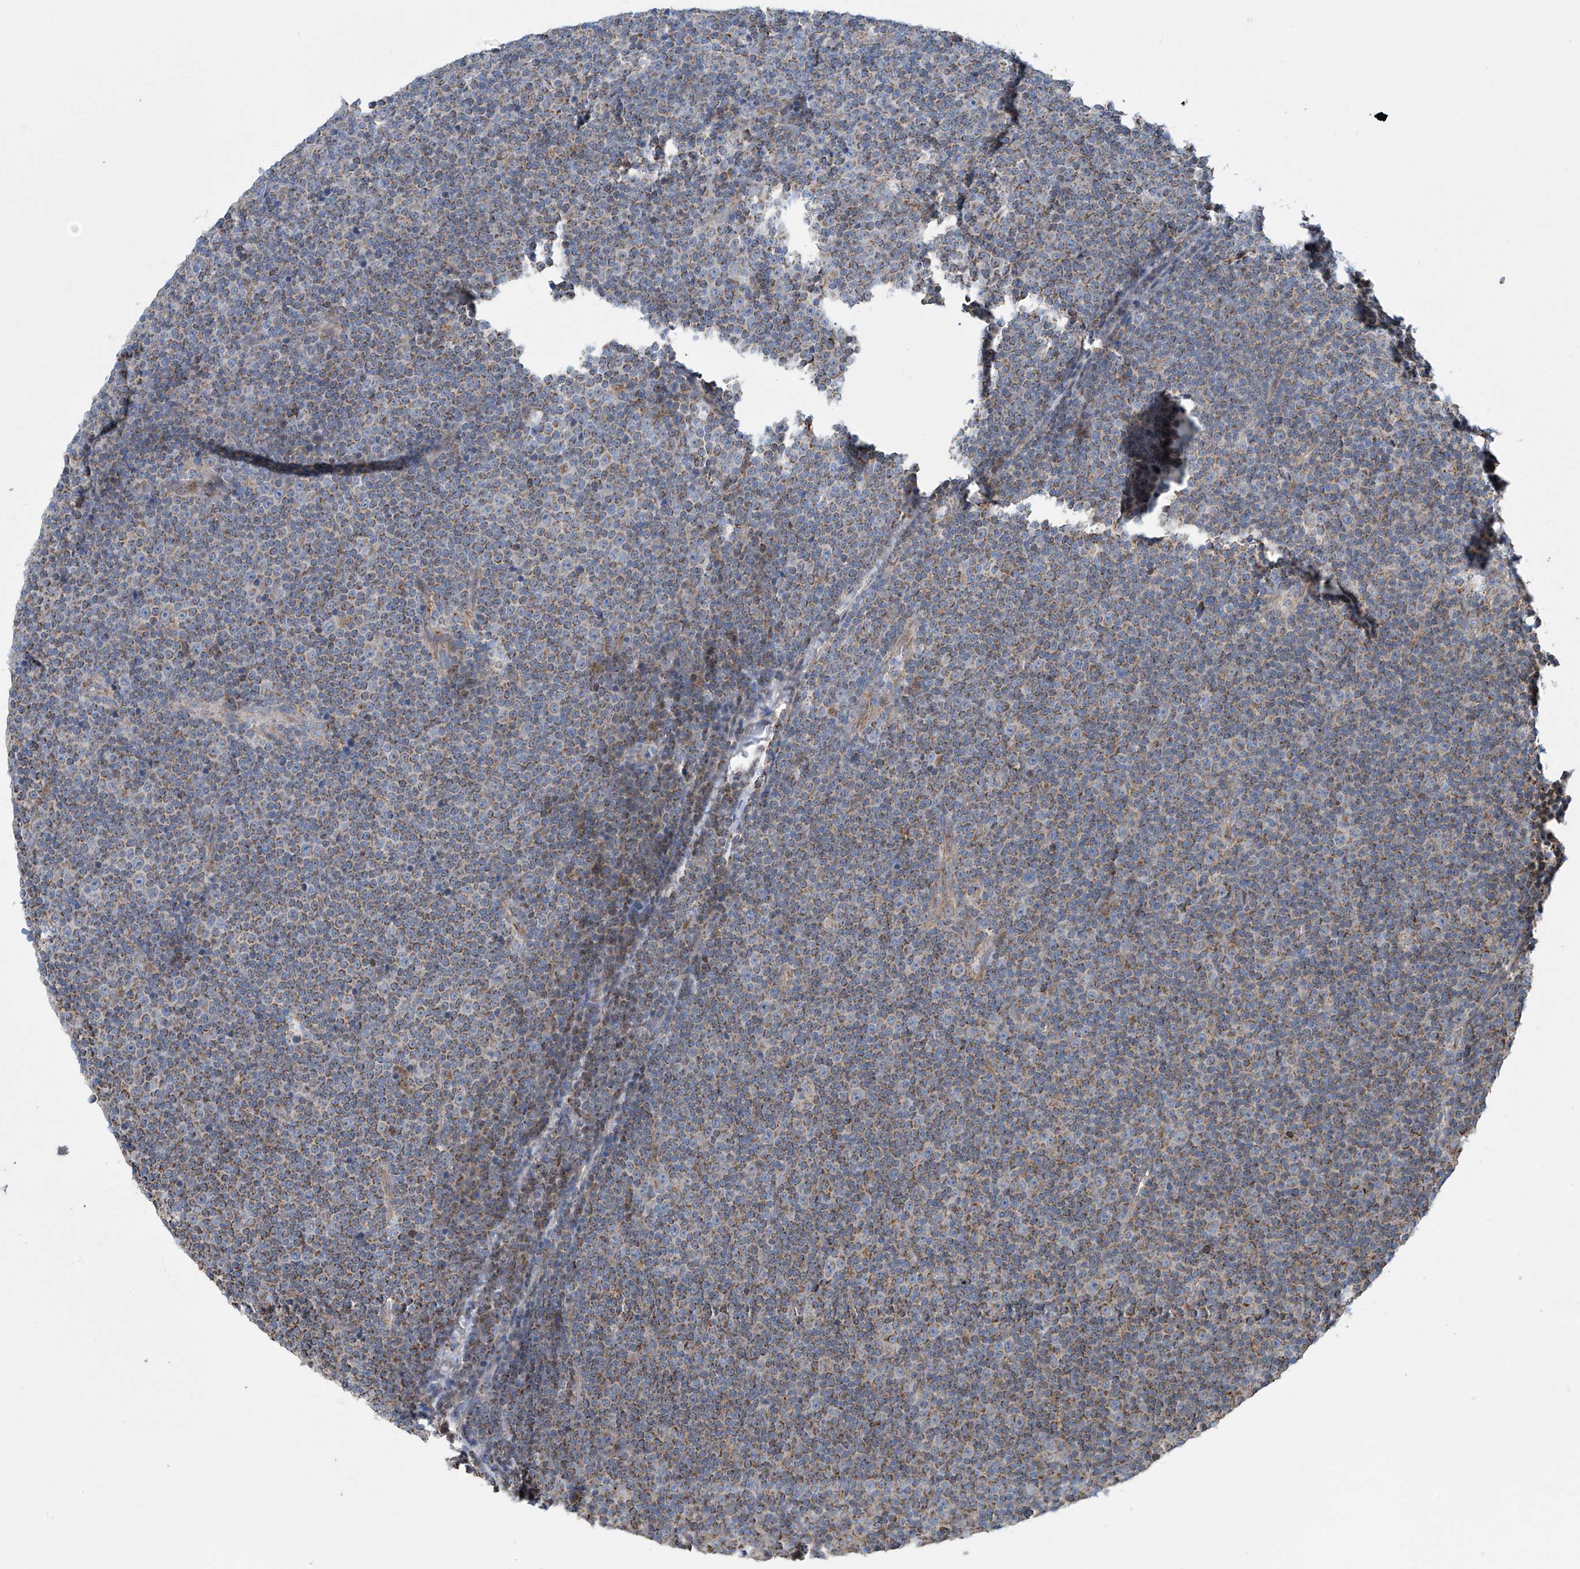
{"staining": {"intensity": "moderate", "quantity": ">75%", "location": "cytoplasmic/membranous"}, "tissue": "lymphoma", "cell_type": "Tumor cells", "image_type": "cancer", "snomed": [{"axis": "morphology", "description": "Malignant lymphoma, non-Hodgkin's type, Low grade"}, {"axis": "topography", "description": "Lymph node"}], "caption": "Approximately >75% of tumor cells in lymphoma demonstrate moderate cytoplasmic/membranous protein positivity as visualized by brown immunohistochemical staining.", "gene": "COMMD1", "patient": {"sex": "female", "age": 67}}